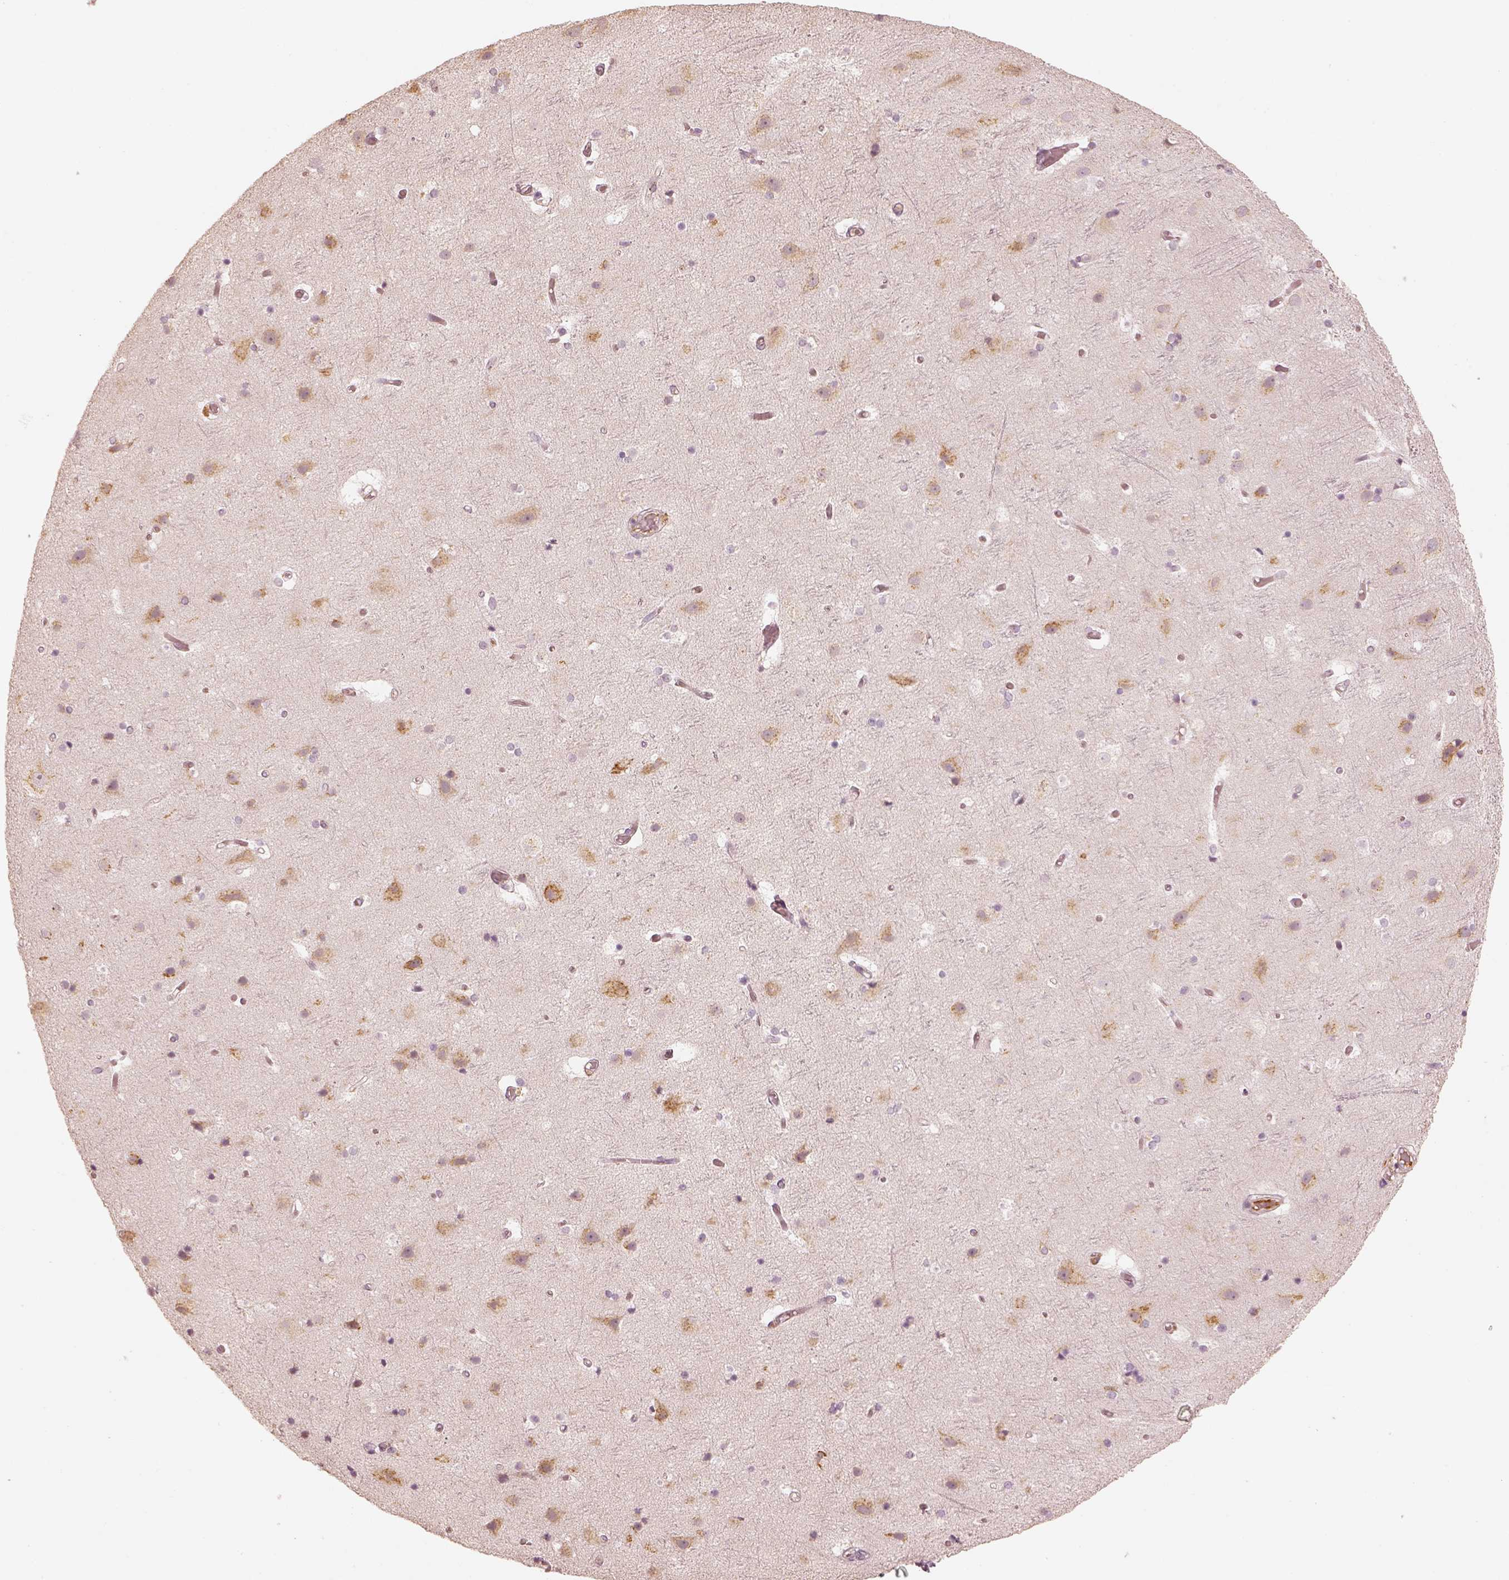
{"staining": {"intensity": "negative", "quantity": "none", "location": "none"}, "tissue": "cerebral cortex", "cell_type": "Endothelial cells", "image_type": "normal", "snomed": [{"axis": "morphology", "description": "Normal tissue, NOS"}, {"axis": "topography", "description": "Cerebral cortex"}], "caption": "Micrograph shows no protein positivity in endothelial cells of benign cerebral cortex. (Stains: DAB IHC with hematoxylin counter stain, Microscopy: brightfield microscopy at high magnification).", "gene": "GORASP2", "patient": {"sex": "female", "age": 52}}